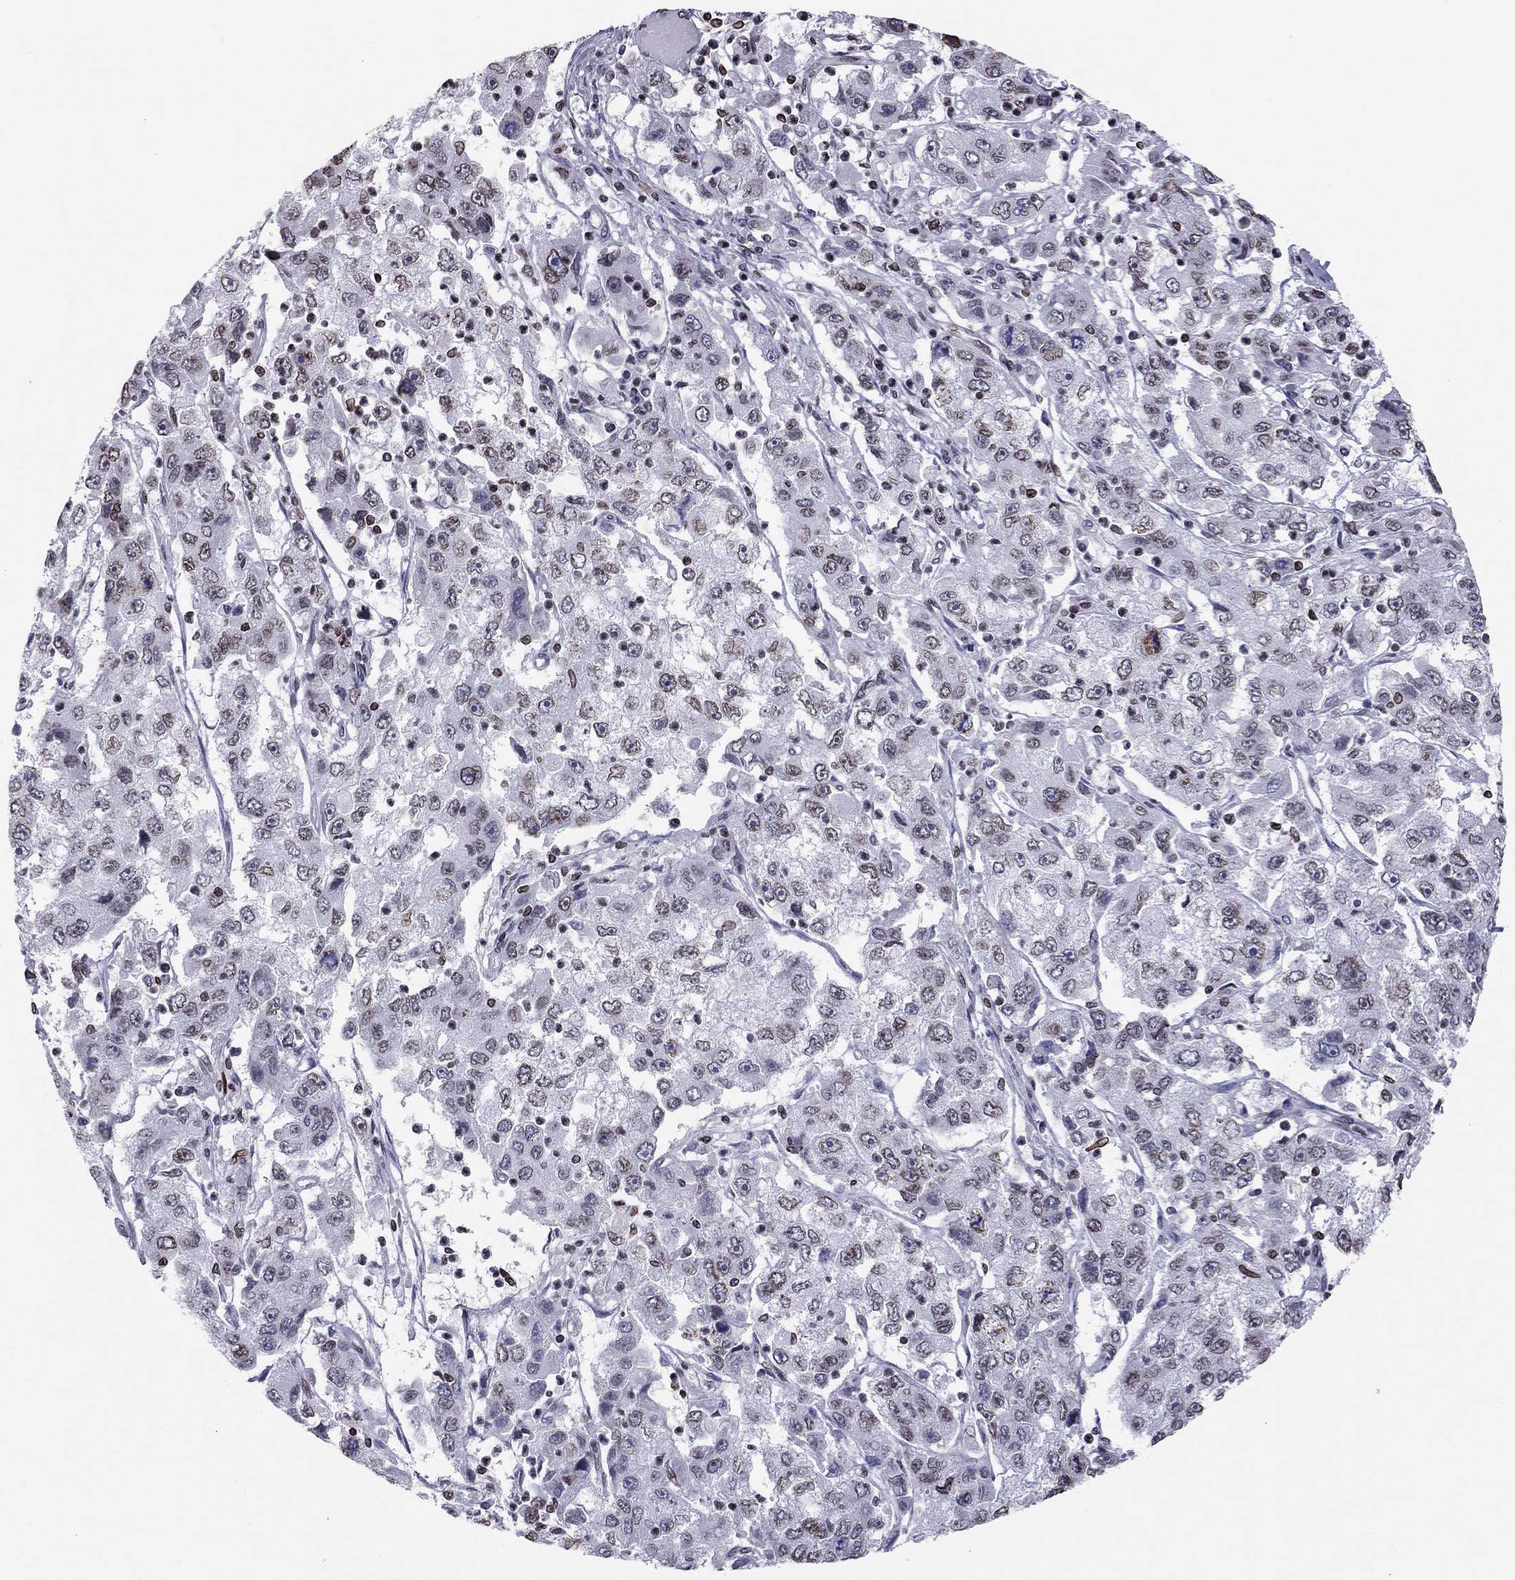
{"staining": {"intensity": "moderate", "quantity": ">75%", "location": "cytoplasmic/membranous,nuclear"}, "tissue": "cervical cancer", "cell_type": "Tumor cells", "image_type": "cancer", "snomed": [{"axis": "morphology", "description": "Squamous cell carcinoma, NOS"}, {"axis": "topography", "description": "Cervix"}], "caption": "A histopathology image of human squamous cell carcinoma (cervical) stained for a protein displays moderate cytoplasmic/membranous and nuclear brown staining in tumor cells.", "gene": "ESPL1", "patient": {"sex": "female", "age": 36}}